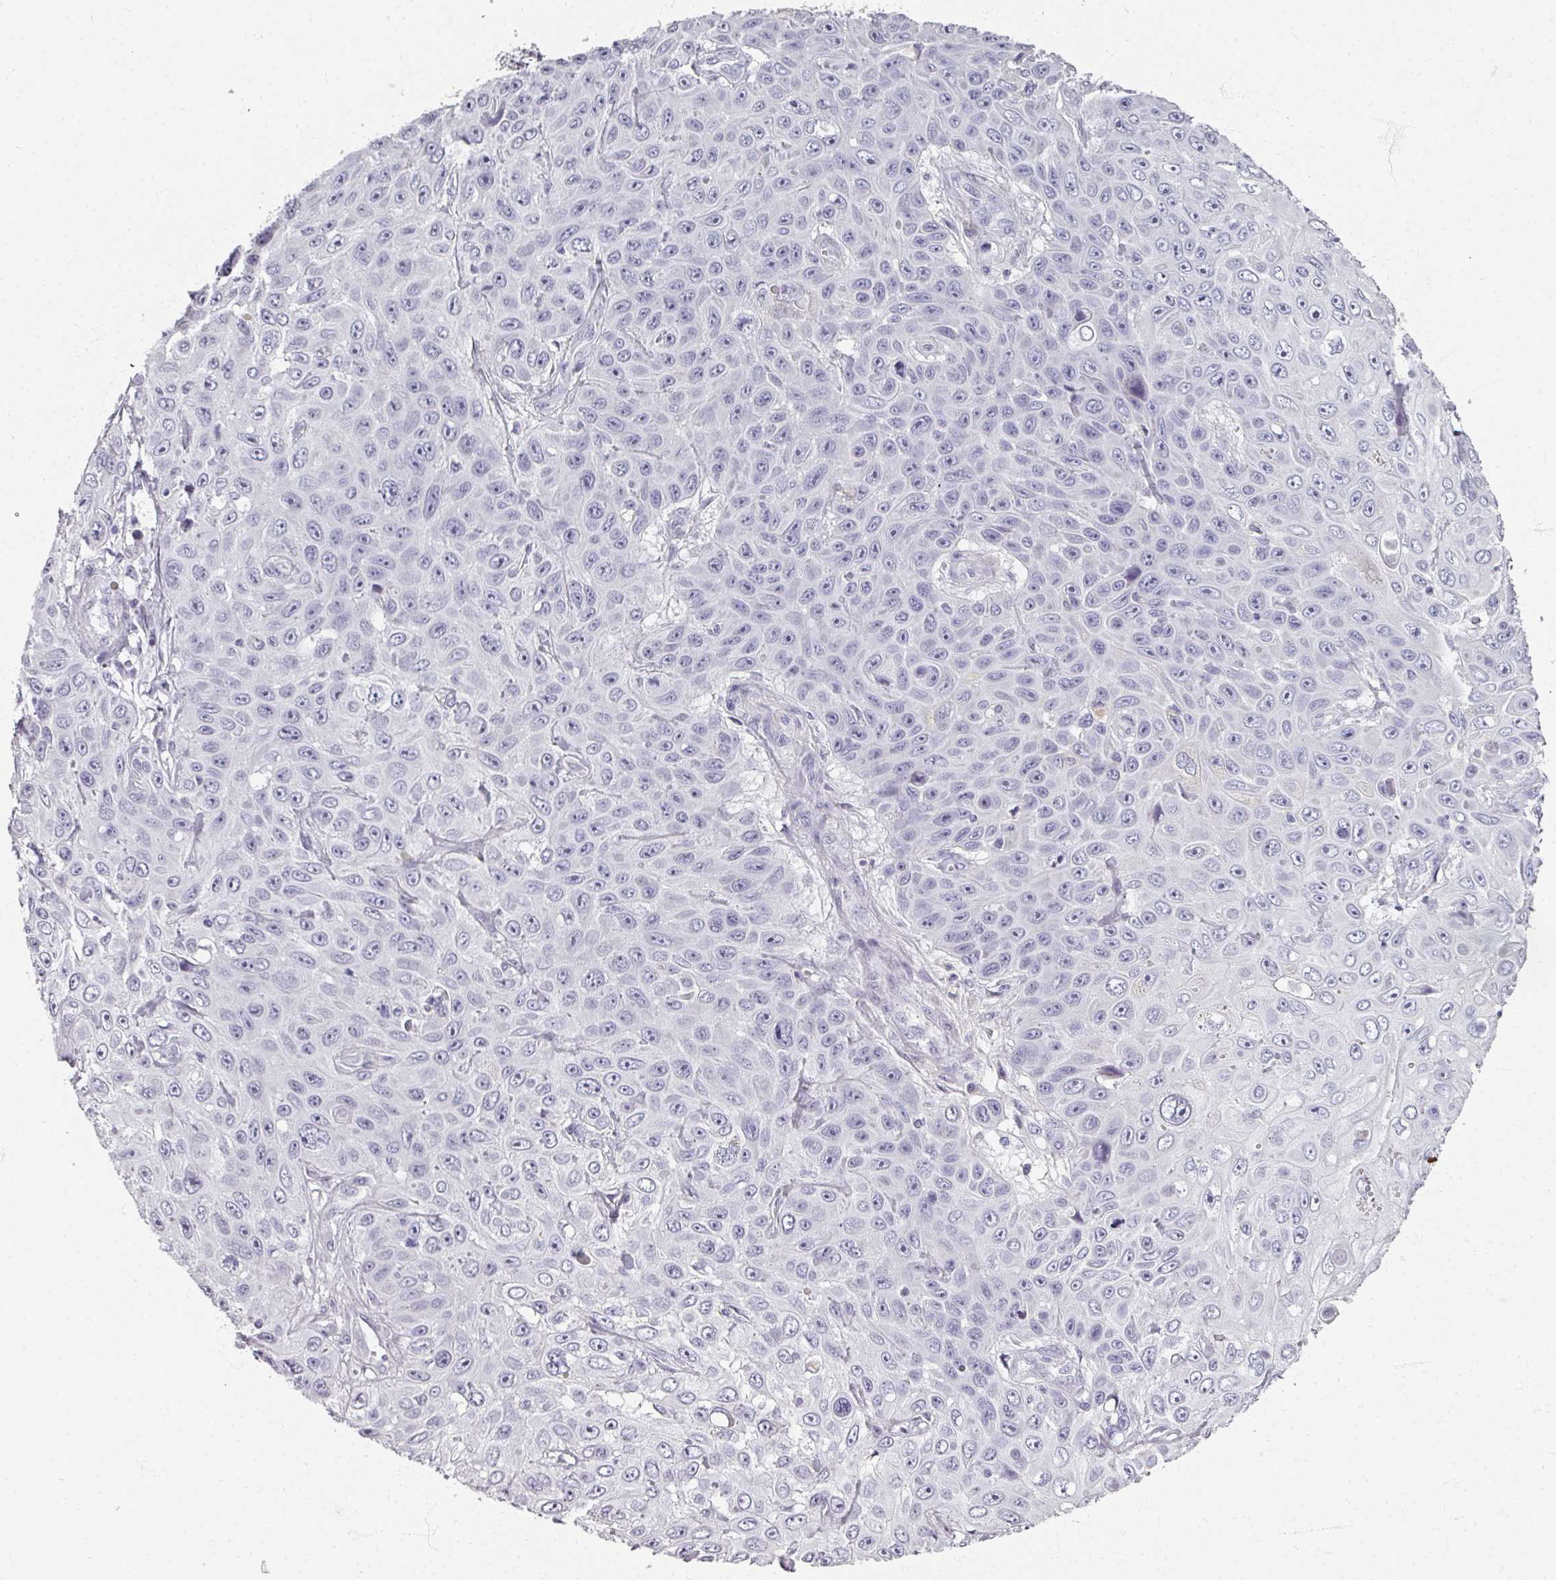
{"staining": {"intensity": "negative", "quantity": "none", "location": "none"}, "tissue": "skin cancer", "cell_type": "Tumor cells", "image_type": "cancer", "snomed": [{"axis": "morphology", "description": "Squamous cell carcinoma, NOS"}, {"axis": "topography", "description": "Skin"}], "caption": "Protein analysis of skin squamous cell carcinoma reveals no significant expression in tumor cells.", "gene": "REG3G", "patient": {"sex": "male", "age": 82}}